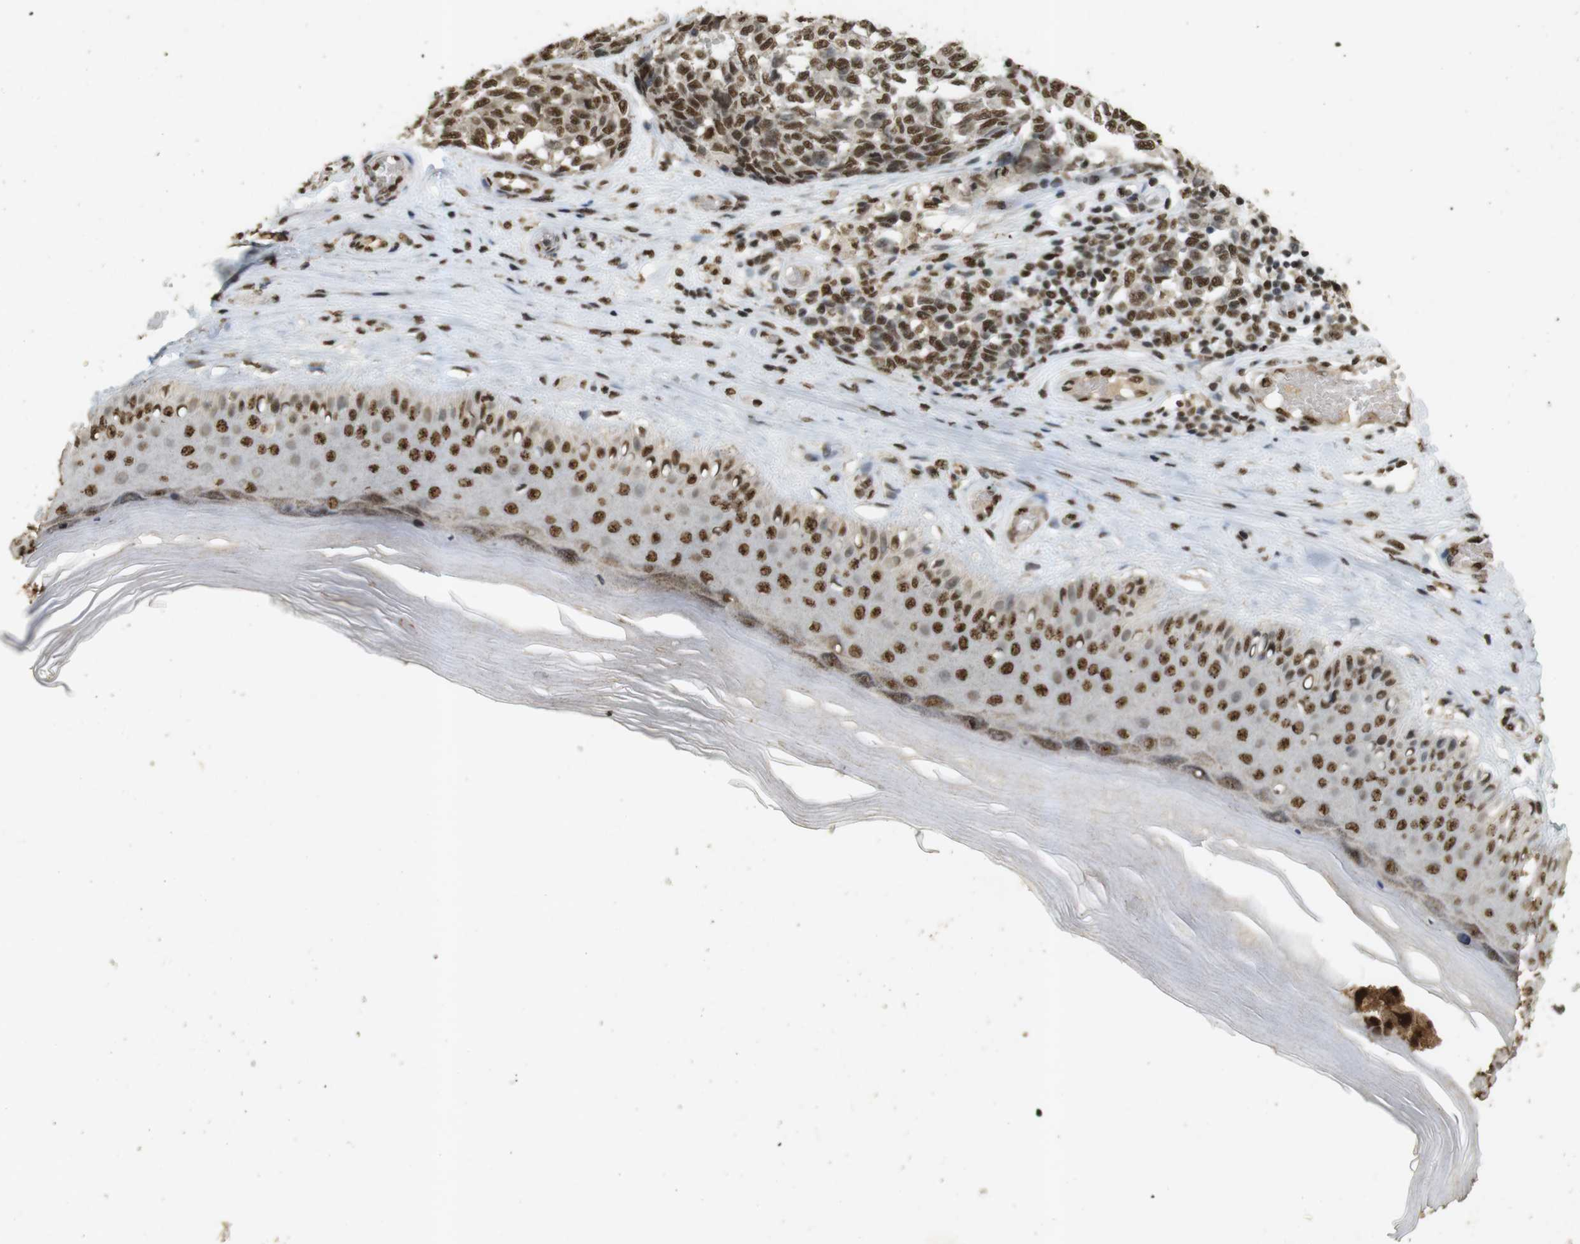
{"staining": {"intensity": "moderate", "quantity": ">75%", "location": "nuclear"}, "tissue": "melanoma", "cell_type": "Tumor cells", "image_type": "cancer", "snomed": [{"axis": "morphology", "description": "Malignant melanoma, NOS"}, {"axis": "topography", "description": "Skin"}], "caption": "Protein expression analysis of melanoma displays moderate nuclear positivity in approximately >75% of tumor cells. The protein of interest is shown in brown color, while the nuclei are stained blue.", "gene": "GATA4", "patient": {"sex": "female", "age": 64}}